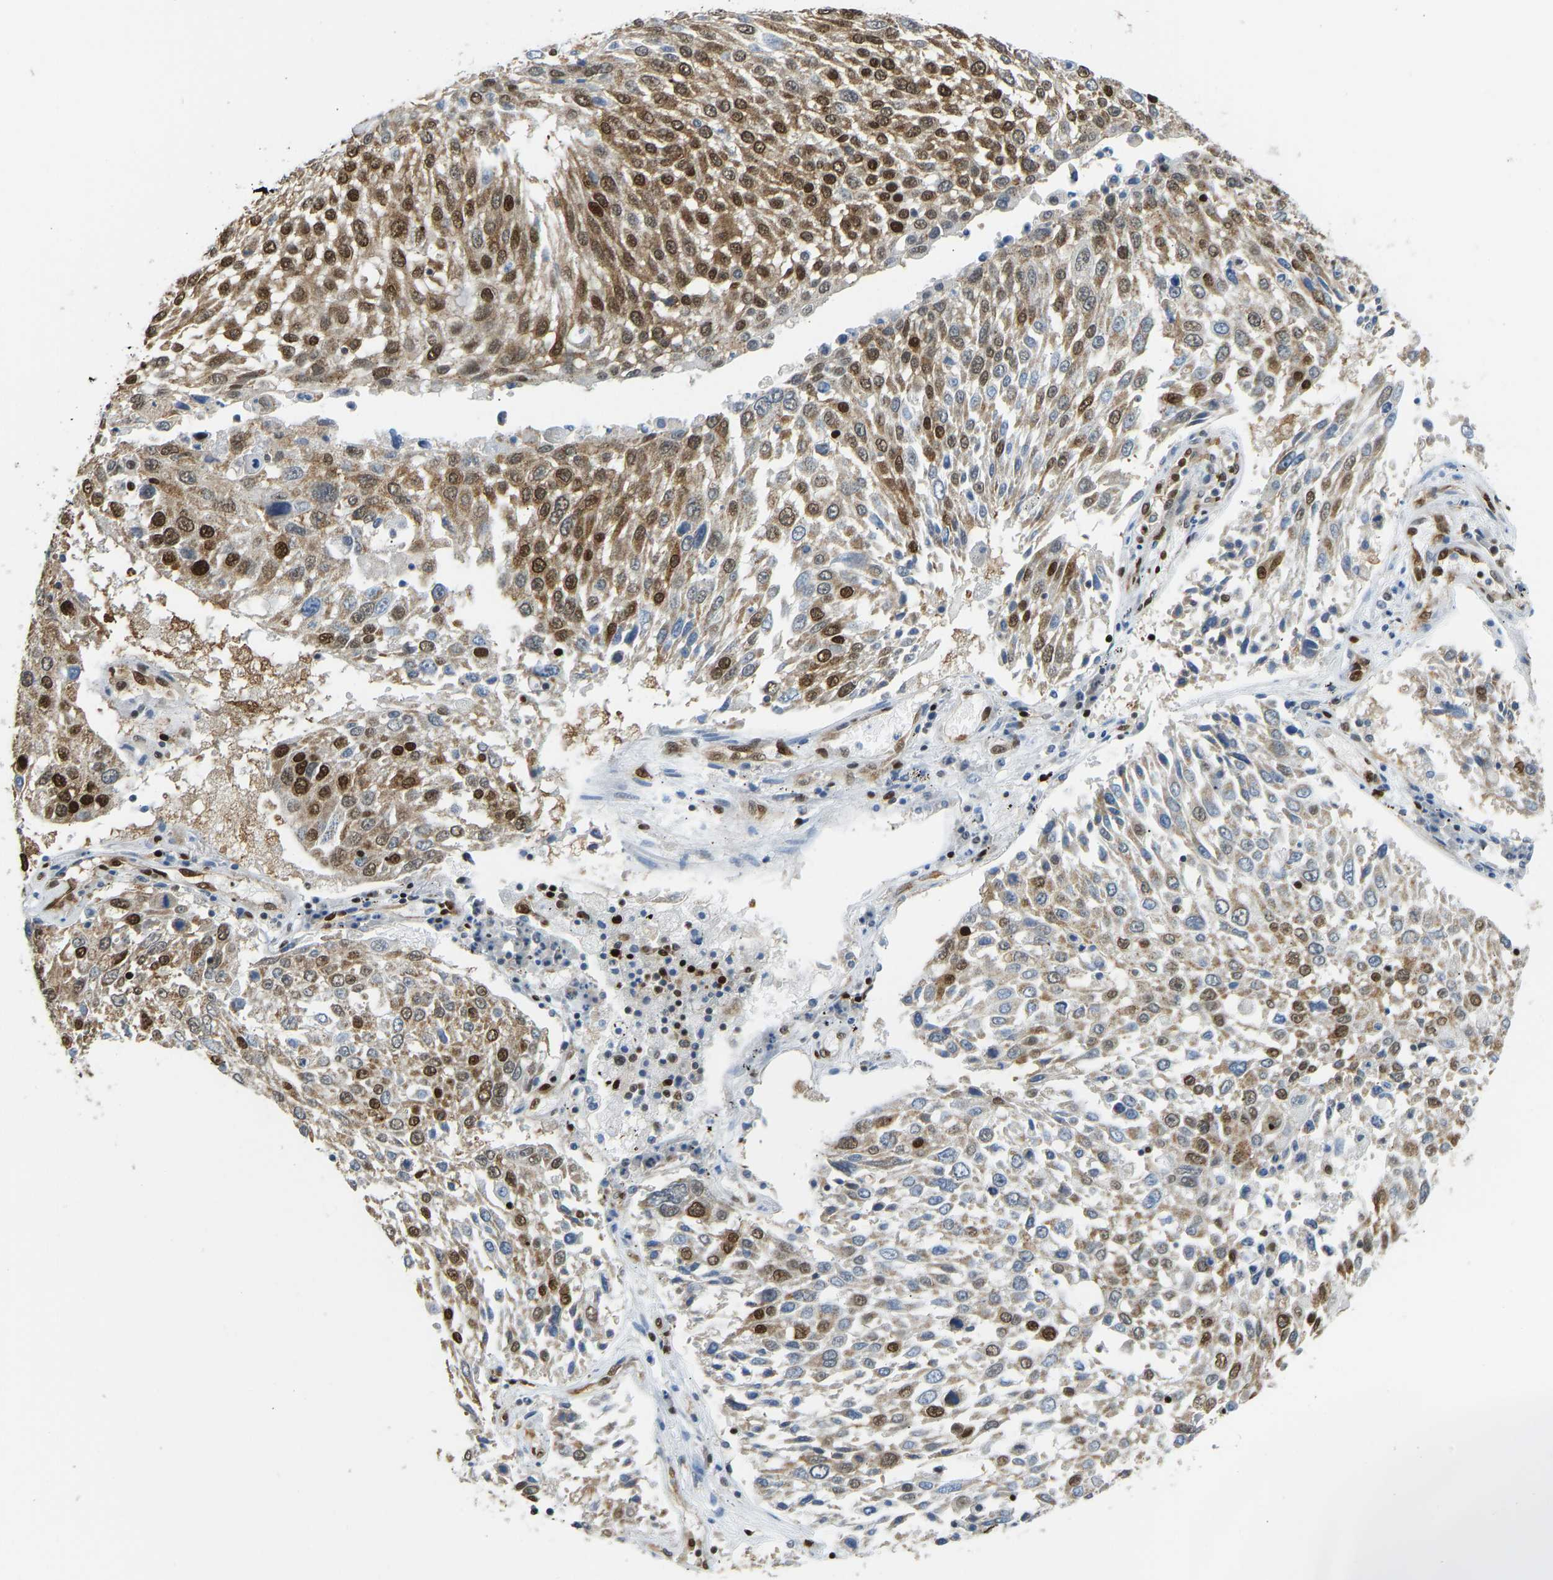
{"staining": {"intensity": "strong", "quantity": "25%-75%", "location": "cytoplasmic/membranous,nuclear"}, "tissue": "lung cancer", "cell_type": "Tumor cells", "image_type": "cancer", "snomed": [{"axis": "morphology", "description": "Squamous cell carcinoma, NOS"}, {"axis": "topography", "description": "Lung"}], "caption": "Human lung squamous cell carcinoma stained with a brown dye shows strong cytoplasmic/membranous and nuclear positive positivity in about 25%-75% of tumor cells.", "gene": "ZSCAN20", "patient": {"sex": "male", "age": 65}}